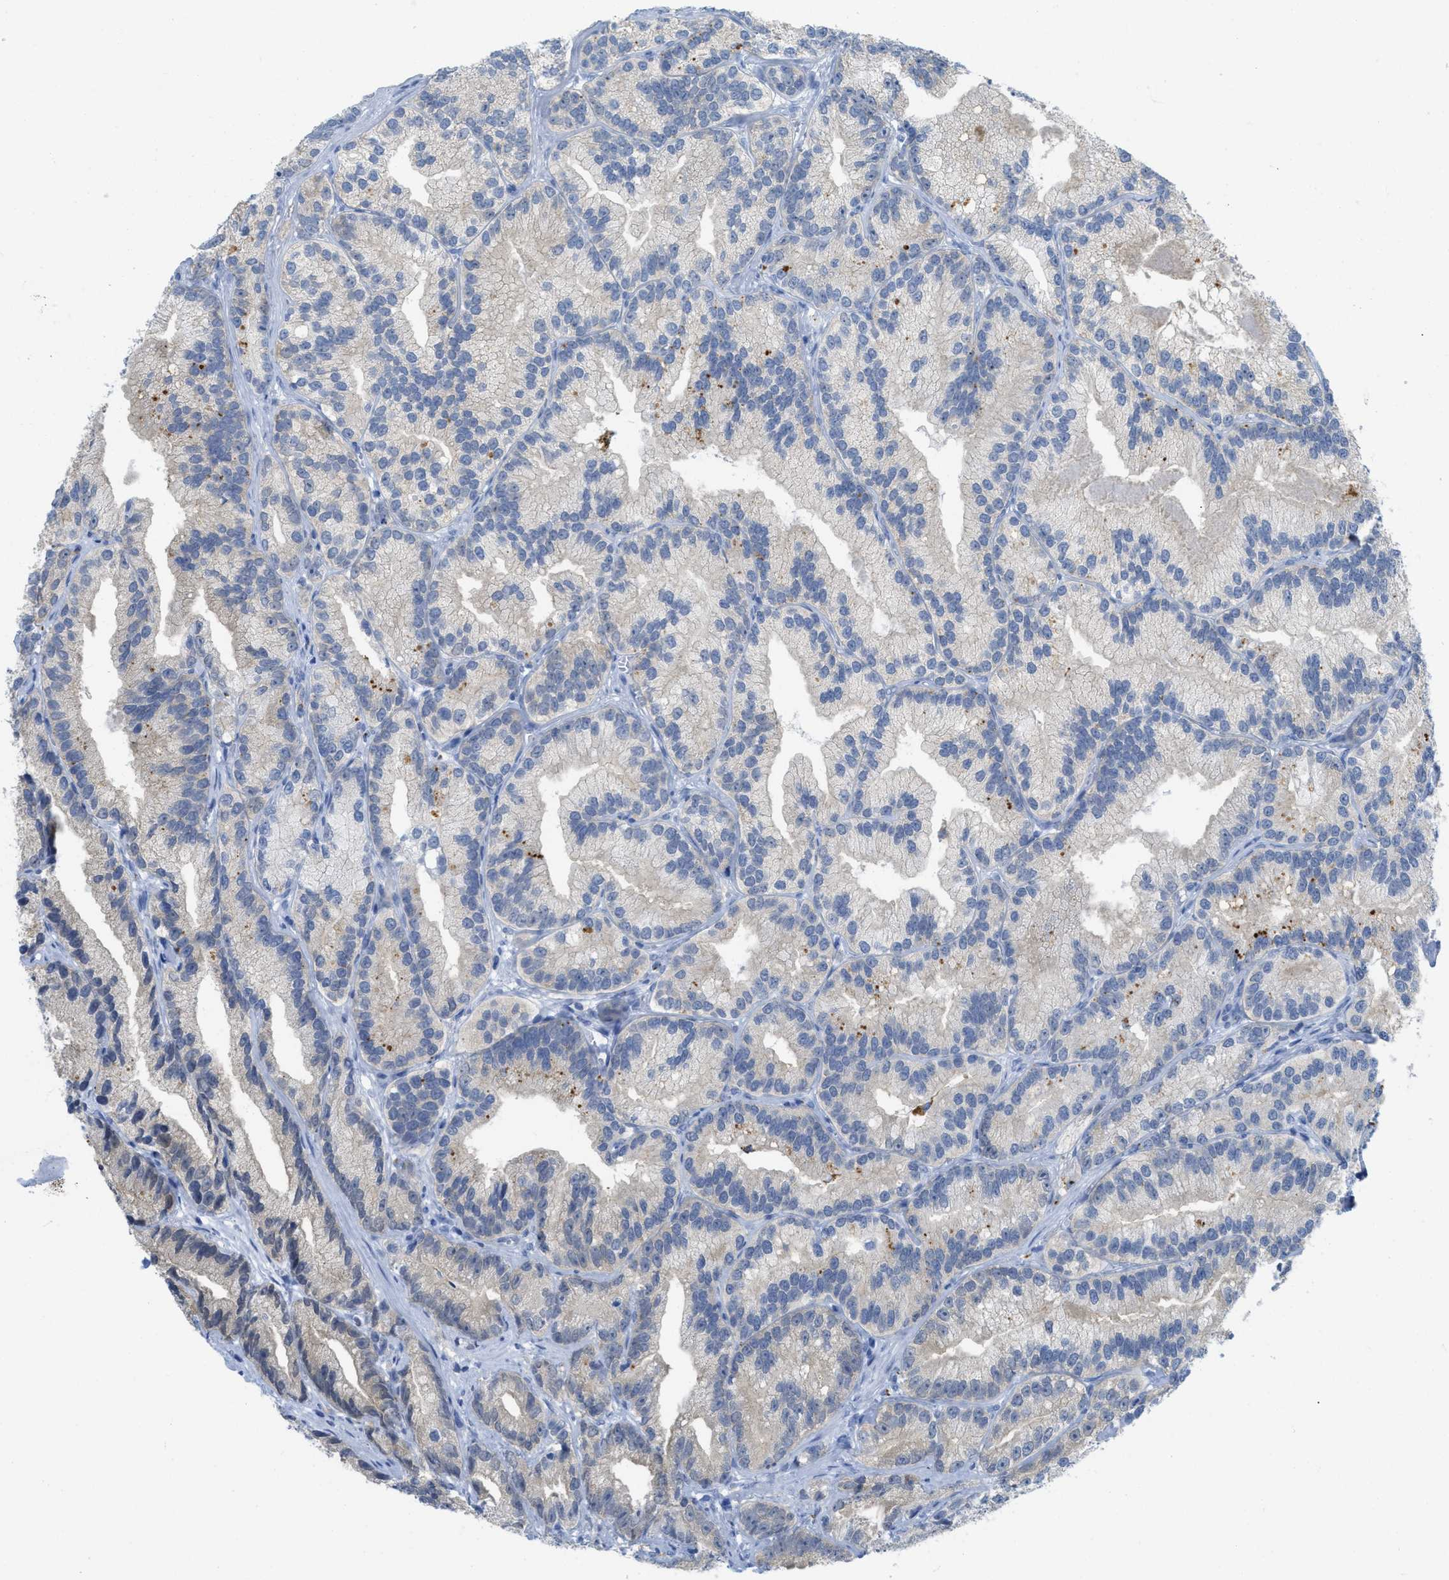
{"staining": {"intensity": "moderate", "quantity": "<25%", "location": "cytoplasmic/membranous"}, "tissue": "prostate cancer", "cell_type": "Tumor cells", "image_type": "cancer", "snomed": [{"axis": "morphology", "description": "Adenocarcinoma, Low grade"}, {"axis": "topography", "description": "Prostate"}], "caption": "Prostate low-grade adenocarcinoma tissue displays moderate cytoplasmic/membranous expression in about <25% of tumor cells Using DAB (3,3'-diaminobenzidine) (brown) and hematoxylin (blue) stains, captured at high magnification using brightfield microscopy.", "gene": "WDR4", "patient": {"sex": "male", "age": 89}}